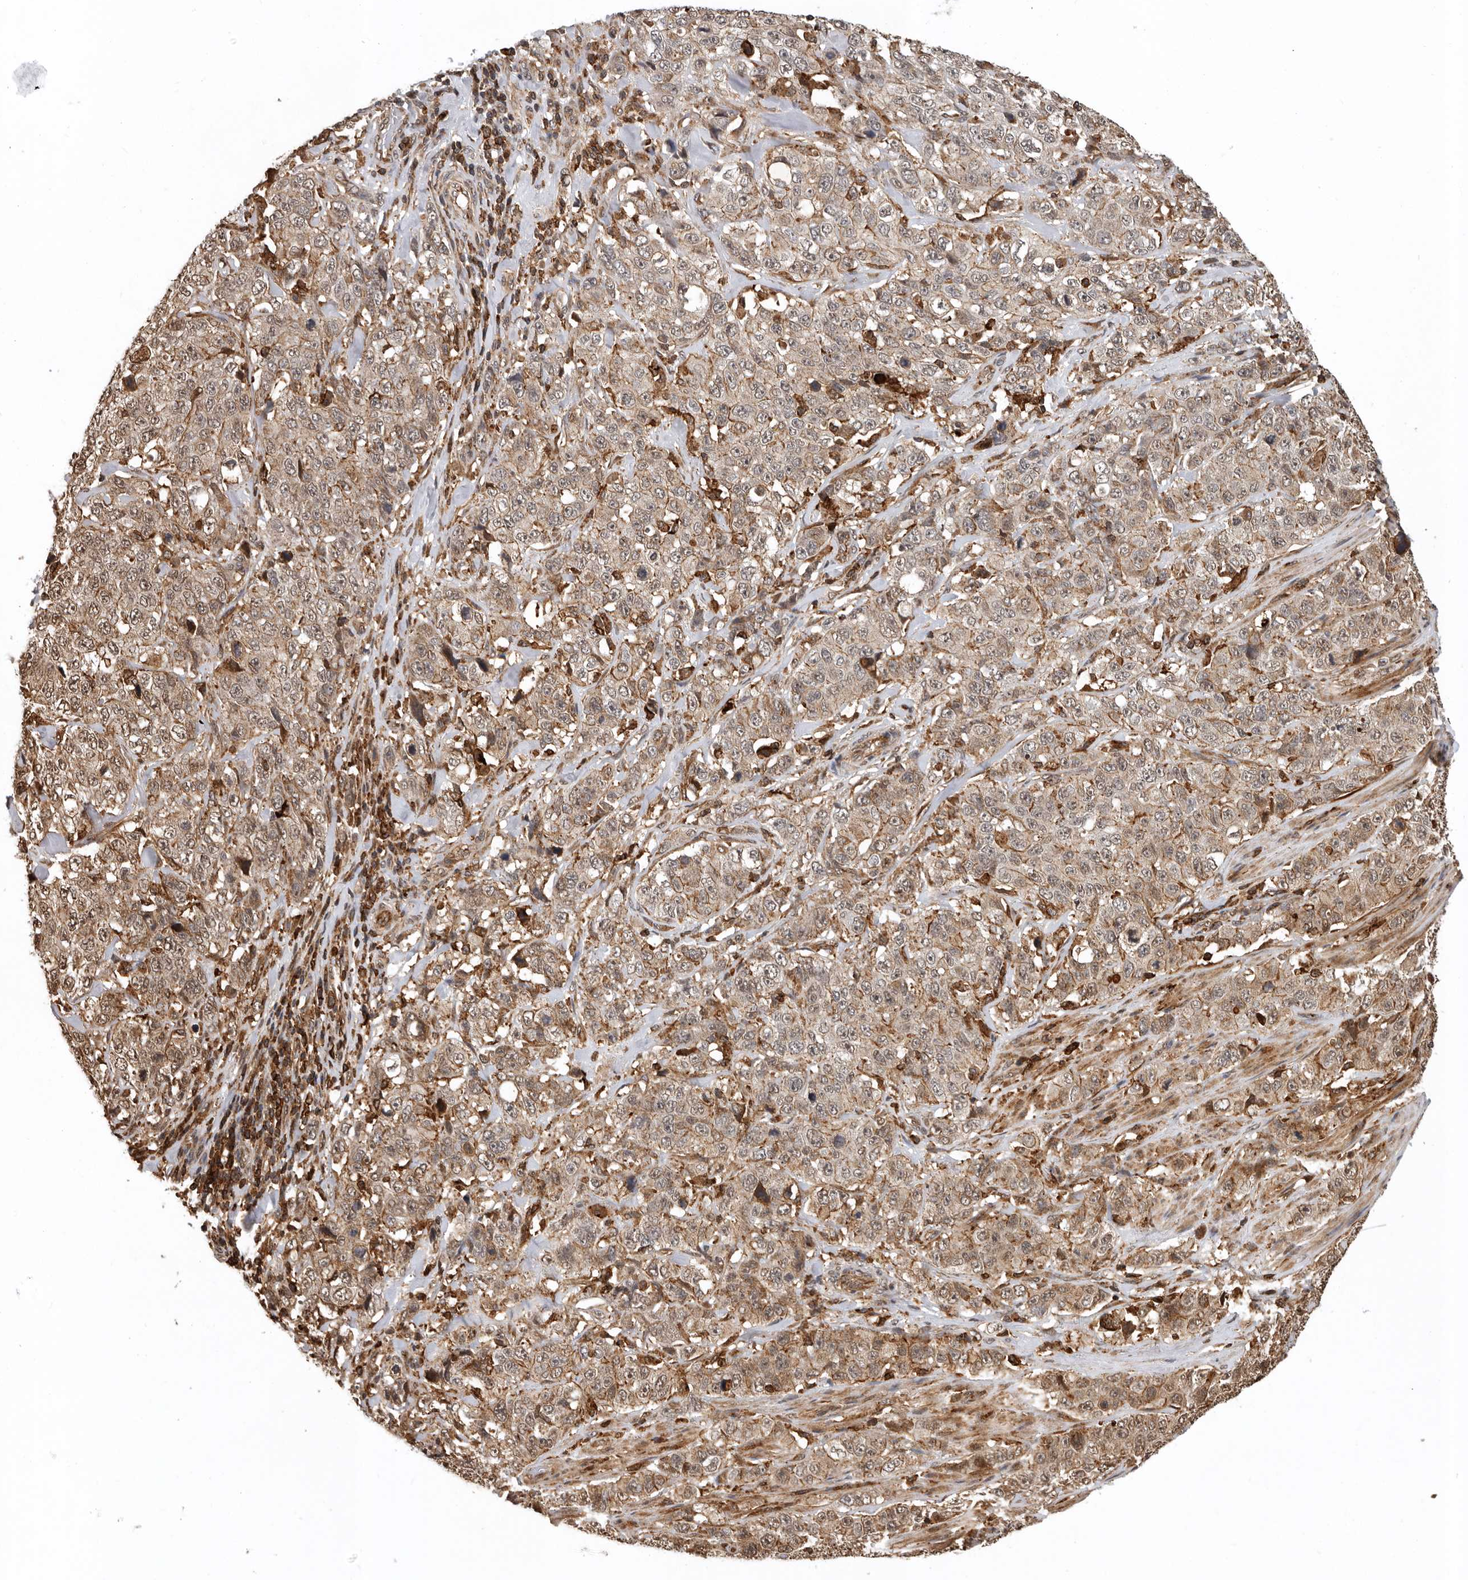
{"staining": {"intensity": "weak", "quantity": ">75%", "location": "cytoplasmic/membranous"}, "tissue": "stomach cancer", "cell_type": "Tumor cells", "image_type": "cancer", "snomed": [{"axis": "morphology", "description": "Adenocarcinoma, NOS"}, {"axis": "topography", "description": "Stomach"}], "caption": "An image of stomach cancer stained for a protein displays weak cytoplasmic/membranous brown staining in tumor cells.", "gene": "RNF157", "patient": {"sex": "male", "age": 48}}